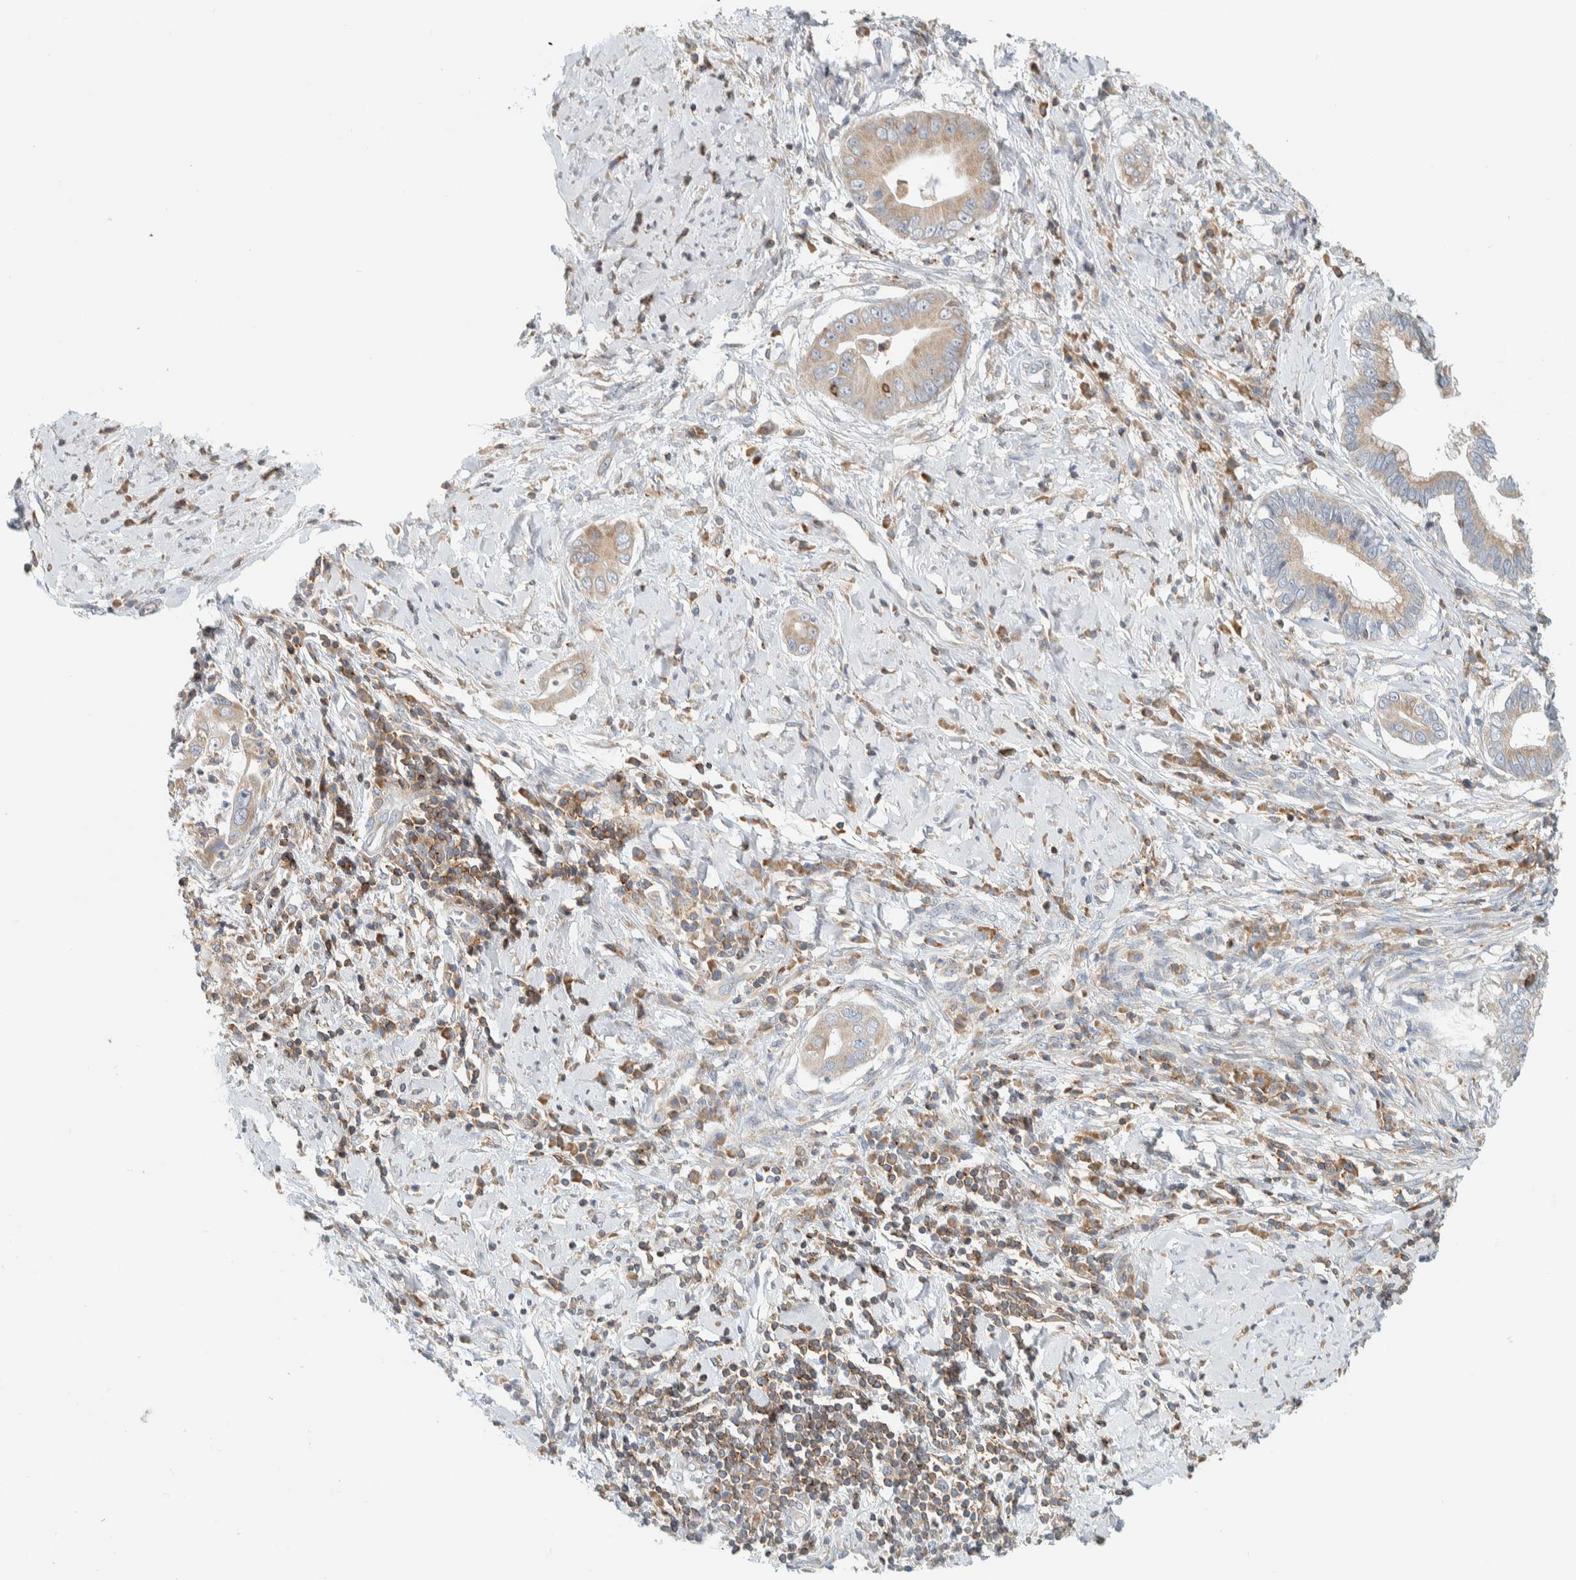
{"staining": {"intensity": "weak", "quantity": ">75%", "location": "cytoplasmic/membranous"}, "tissue": "cervical cancer", "cell_type": "Tumor cells", "image_type": "cancer", "snomed": [{"axis": "morphology", "description": "Adenocarcinoma, NOS"}, {"axis": "topography", "description": "Cervix"}], "caption": "Adenocarcinoma (cervical) stained for a protein displays weak cytoplasmic/membranous positivity in tumor cells. (DAB = brown stain, brightfield microscopy at high magnification).", "gene": "CCDC57", "patient": {"sex": "female", "age": 44}}